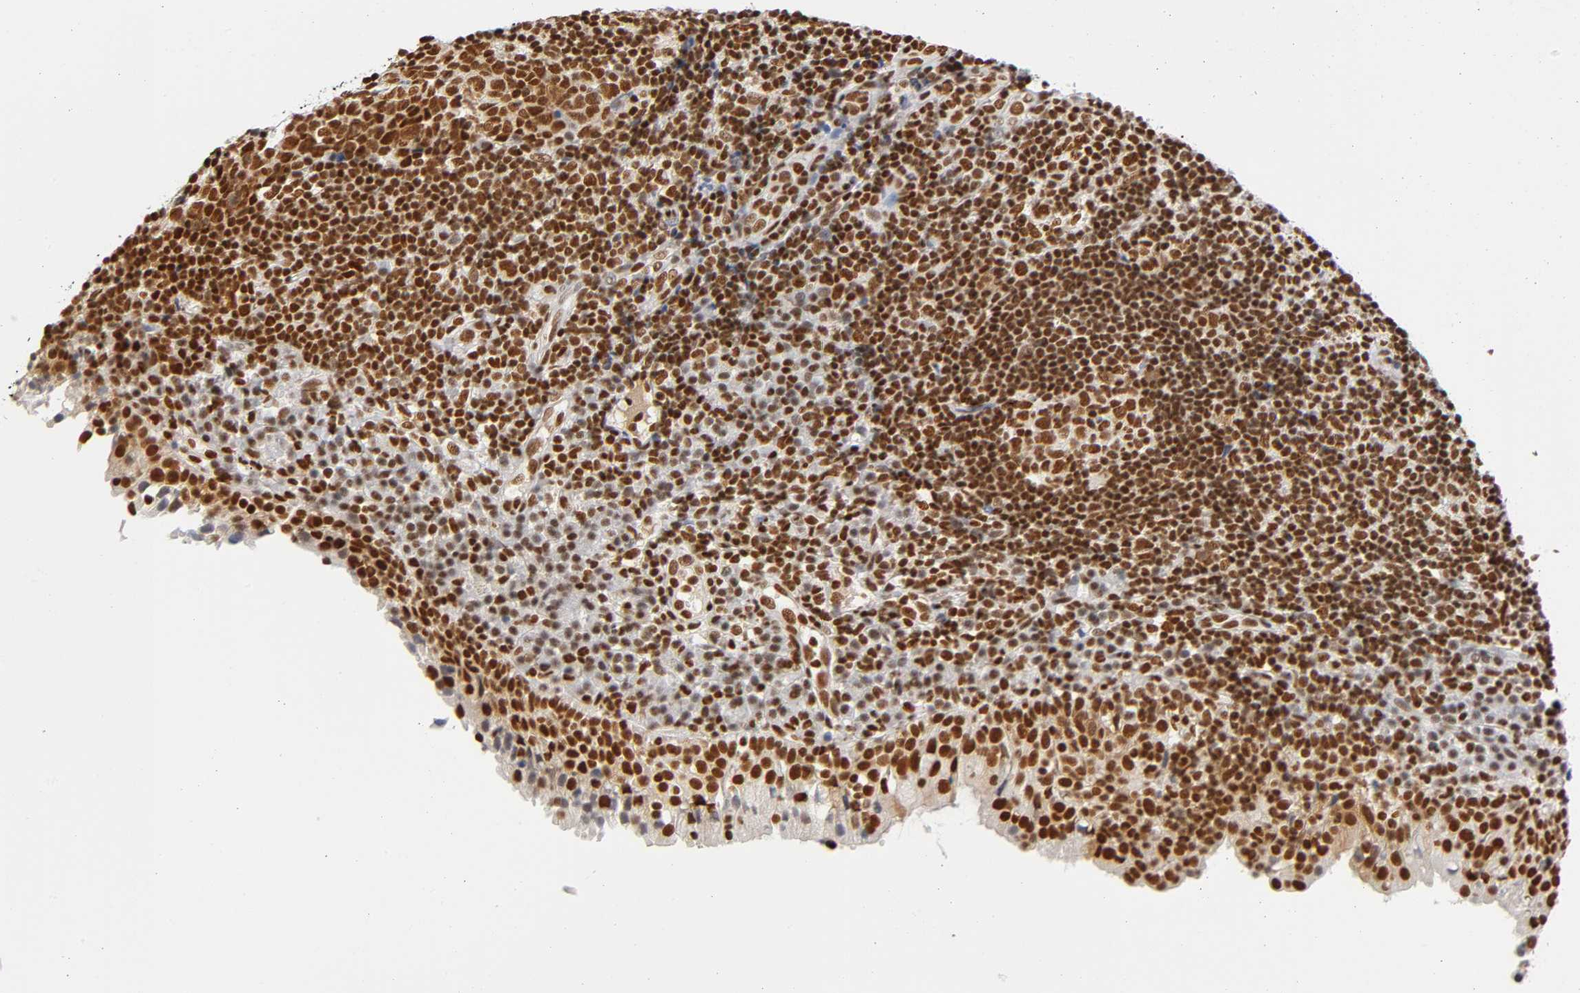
{"staining": {"intensity": "strong", "quantity": ">75%", "location": "nuclear"}, "tissue": "tonsil", "cell_type": "Germinal center cells", "image_type": "normal", "snomed": [{"axis": "morphology", "description": "Normal tissue, NOS"}, {"axis": "topography", "description": "Tonsil"}], "caption": "Immunohistochemical staining of unremarkable tonsil demonstrates >75% levels of strong nuclear protein staining in about >75% of germinal center cells. (DAB = brown stain, brightfield microscopy at high magnification).", "gene": "ILKAP", "patient": {"sex": "female", "age": 40}}